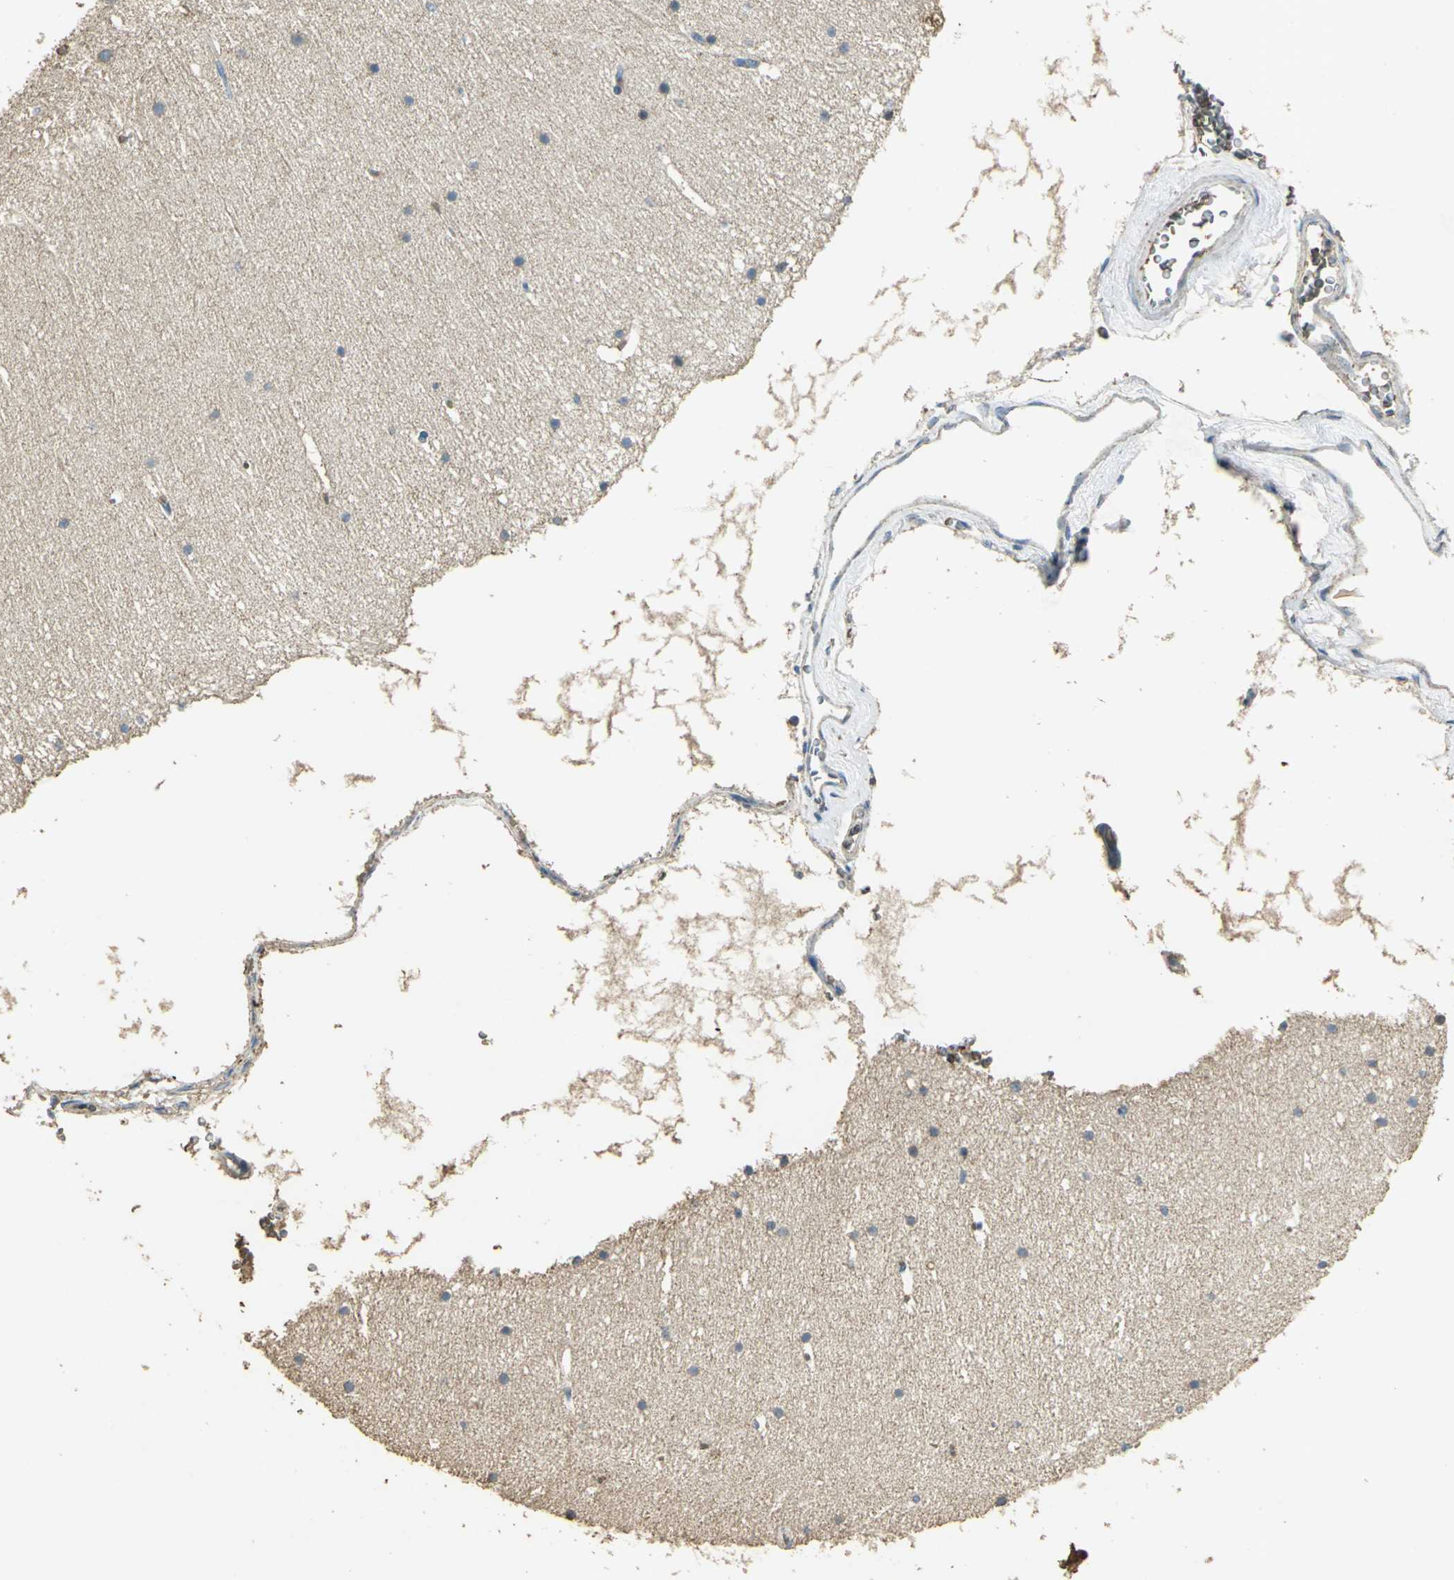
{"staining": {"intensity": "negative", "quantity": "none", "location": "none"}, "tissue": "cerebellum", "cell_type": "Cells in granular layer", "image_type": "normal", "snomed": [{"axis": "morphology", "description": "Normal tissue, NOS"}, {"axis": "topography", "description": "Cerebellum"}], "caption": "Cerebellum stained for a protein using immunohistochemistry exhibits no positivity cells in granular layer.", "gene": "TRAPPC2", "patient": {"sex": "female", "age": 19}}